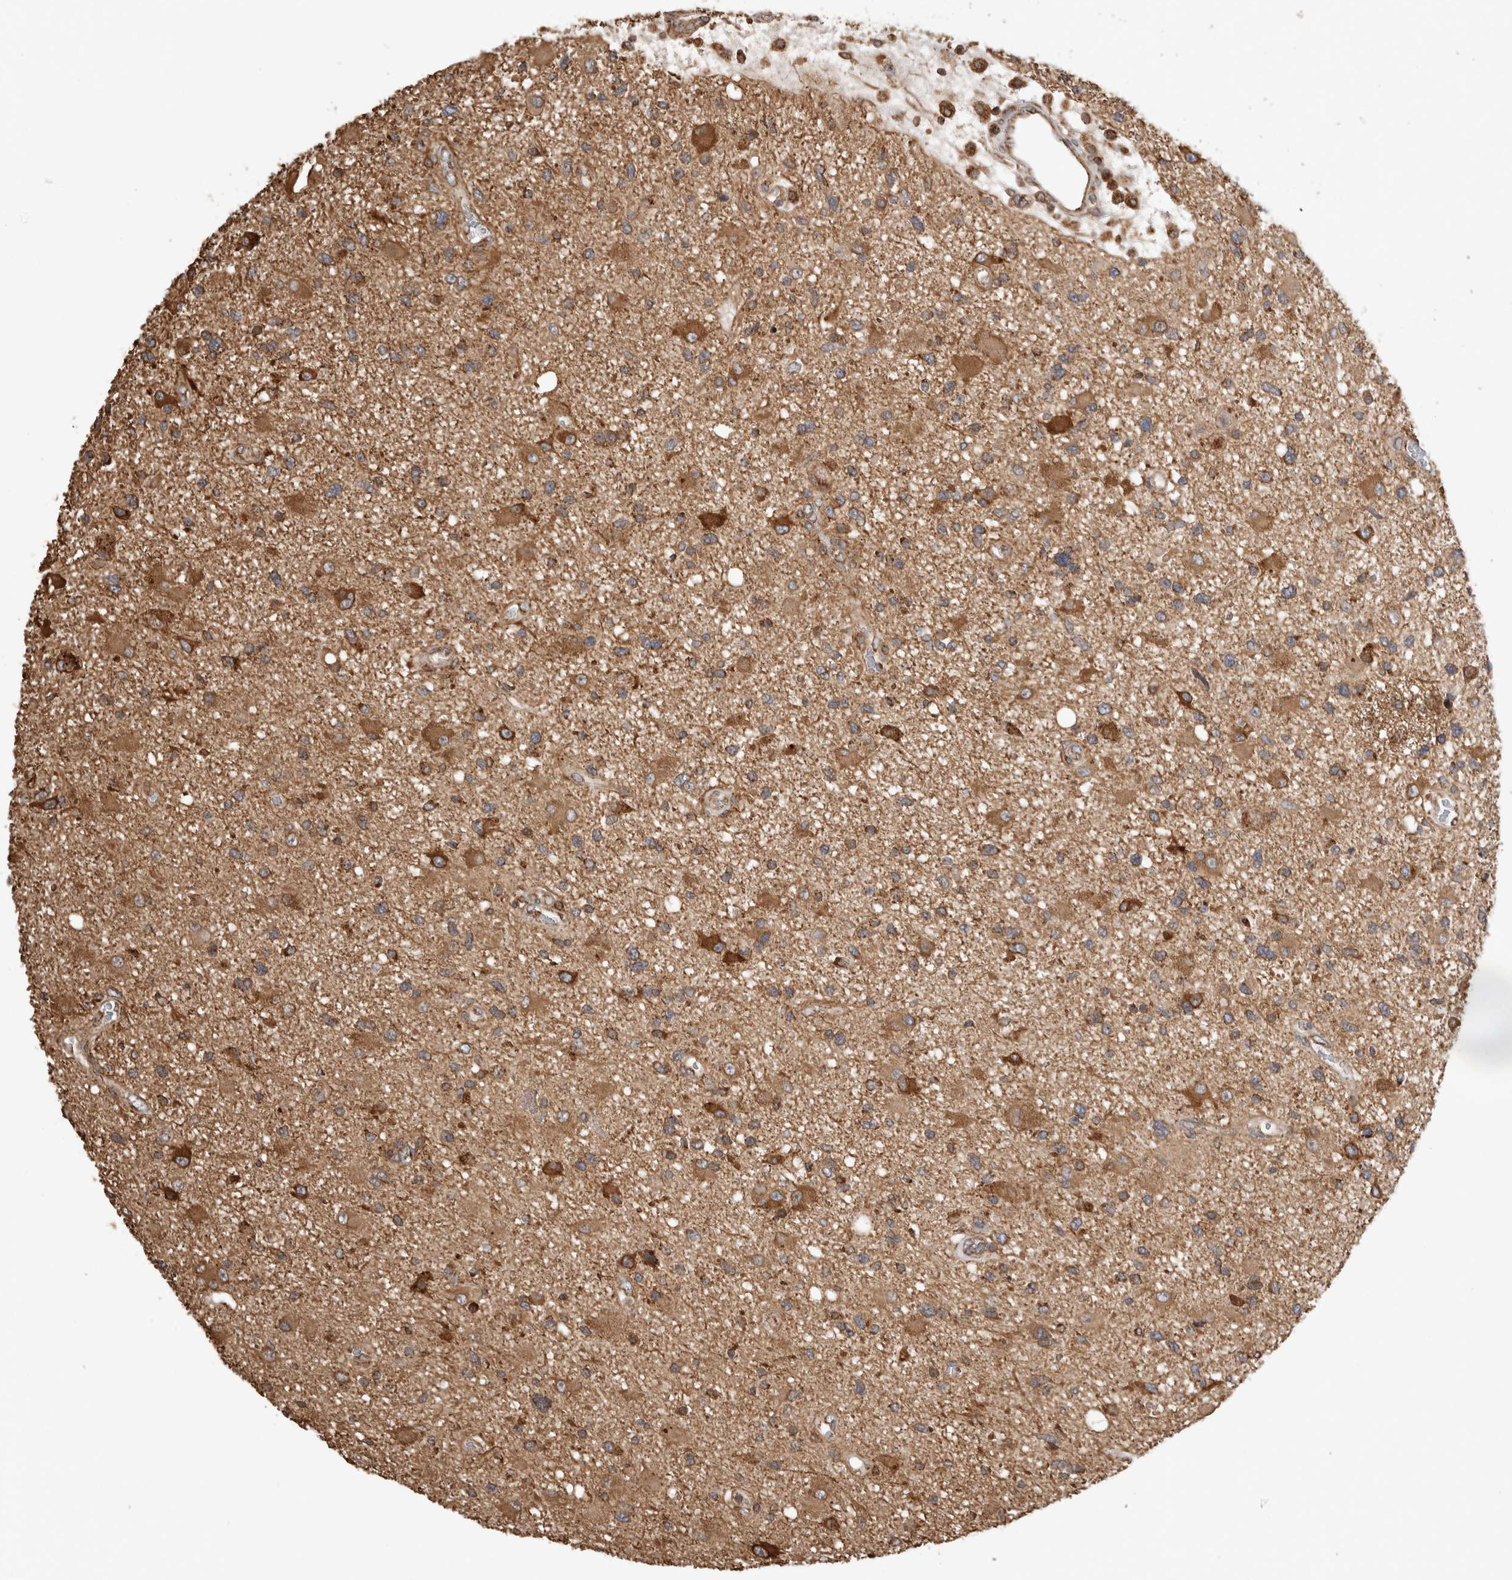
{"staining": {"intensity": "strong", "quantity": ">75%", "location": "cytoplasmic/membranous"}, "tissue": "glioma", "cell_type": "Tumor cells", "image_type": "cancer", "snomed": [{"axis": "morphology", "description": "Glioma, malignant, High grade"}, {"axis": "topography", "description": "Brain"}], "caption": "Protein positivity by IHC reveals strong cytoplasmic/membranous staining in approximately >75% of tumor cells in glioma.", "gene": "IMMP2L", "patient": {"sex": "male", "age": 33}}